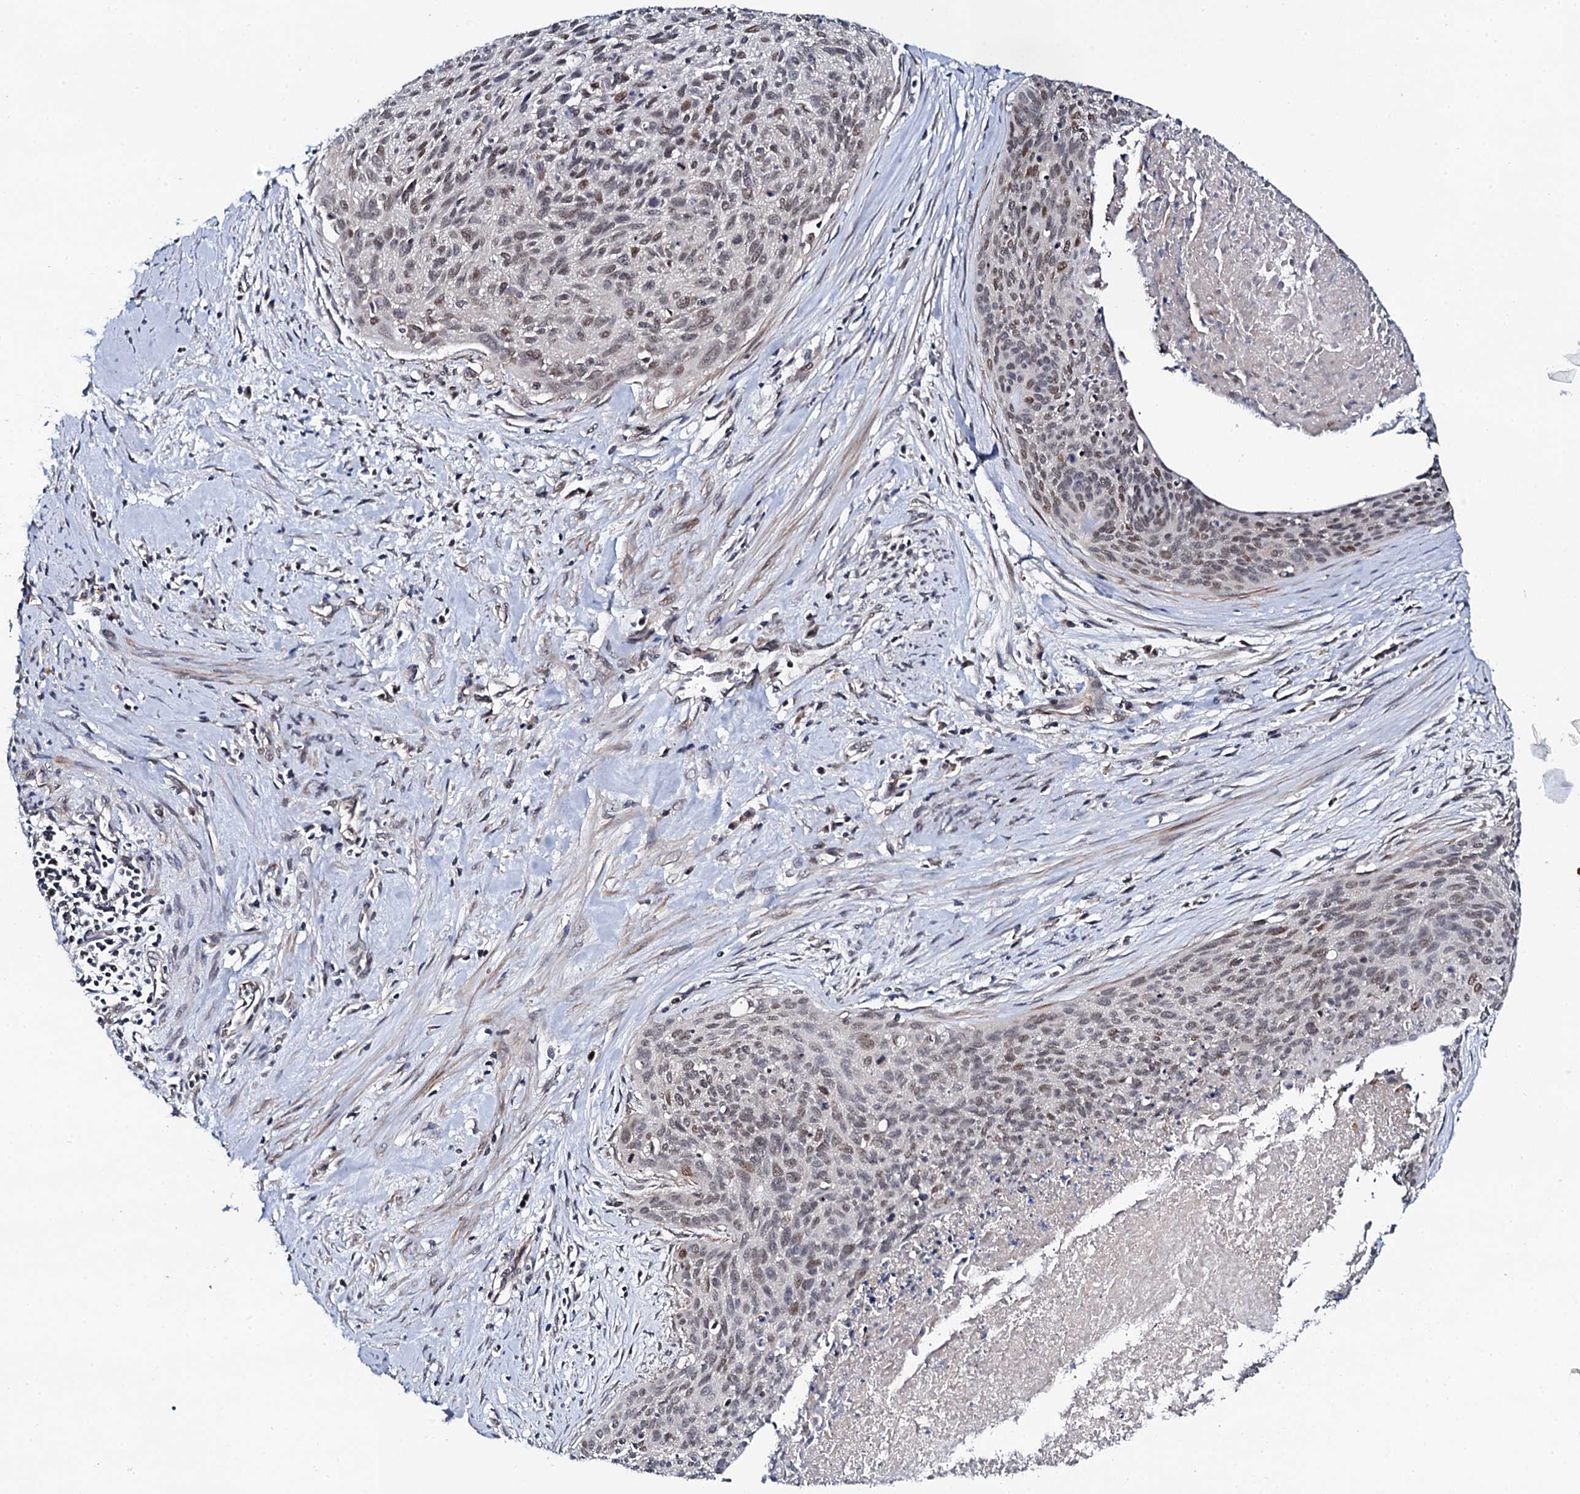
{"staining": {"intensity": "weak", "quantity": ">75%", "location": "nuclear"}, "tissue": "cervical cancer", "cell_type": "Tumor cells", "image_type": "cancer", "snomed": [{"axis": "morphology", "description": "Squamous cell carcinoma, NOS"}, {"axis": "topography", "description": "Cervix"}], "caption": "Tumor cells demonstrate low levels of weak nuclear staining in approximately >75% of cells in human cervical cancer (squamous cell carcinoma). The staining was performed using DAB to visualize the protein expression in brown, while the nuclei were stained in blue with hematoxylin (Magnification: 20x).", "gene": "FAM111A", "patient": {"sex": "female", "age": 55}}